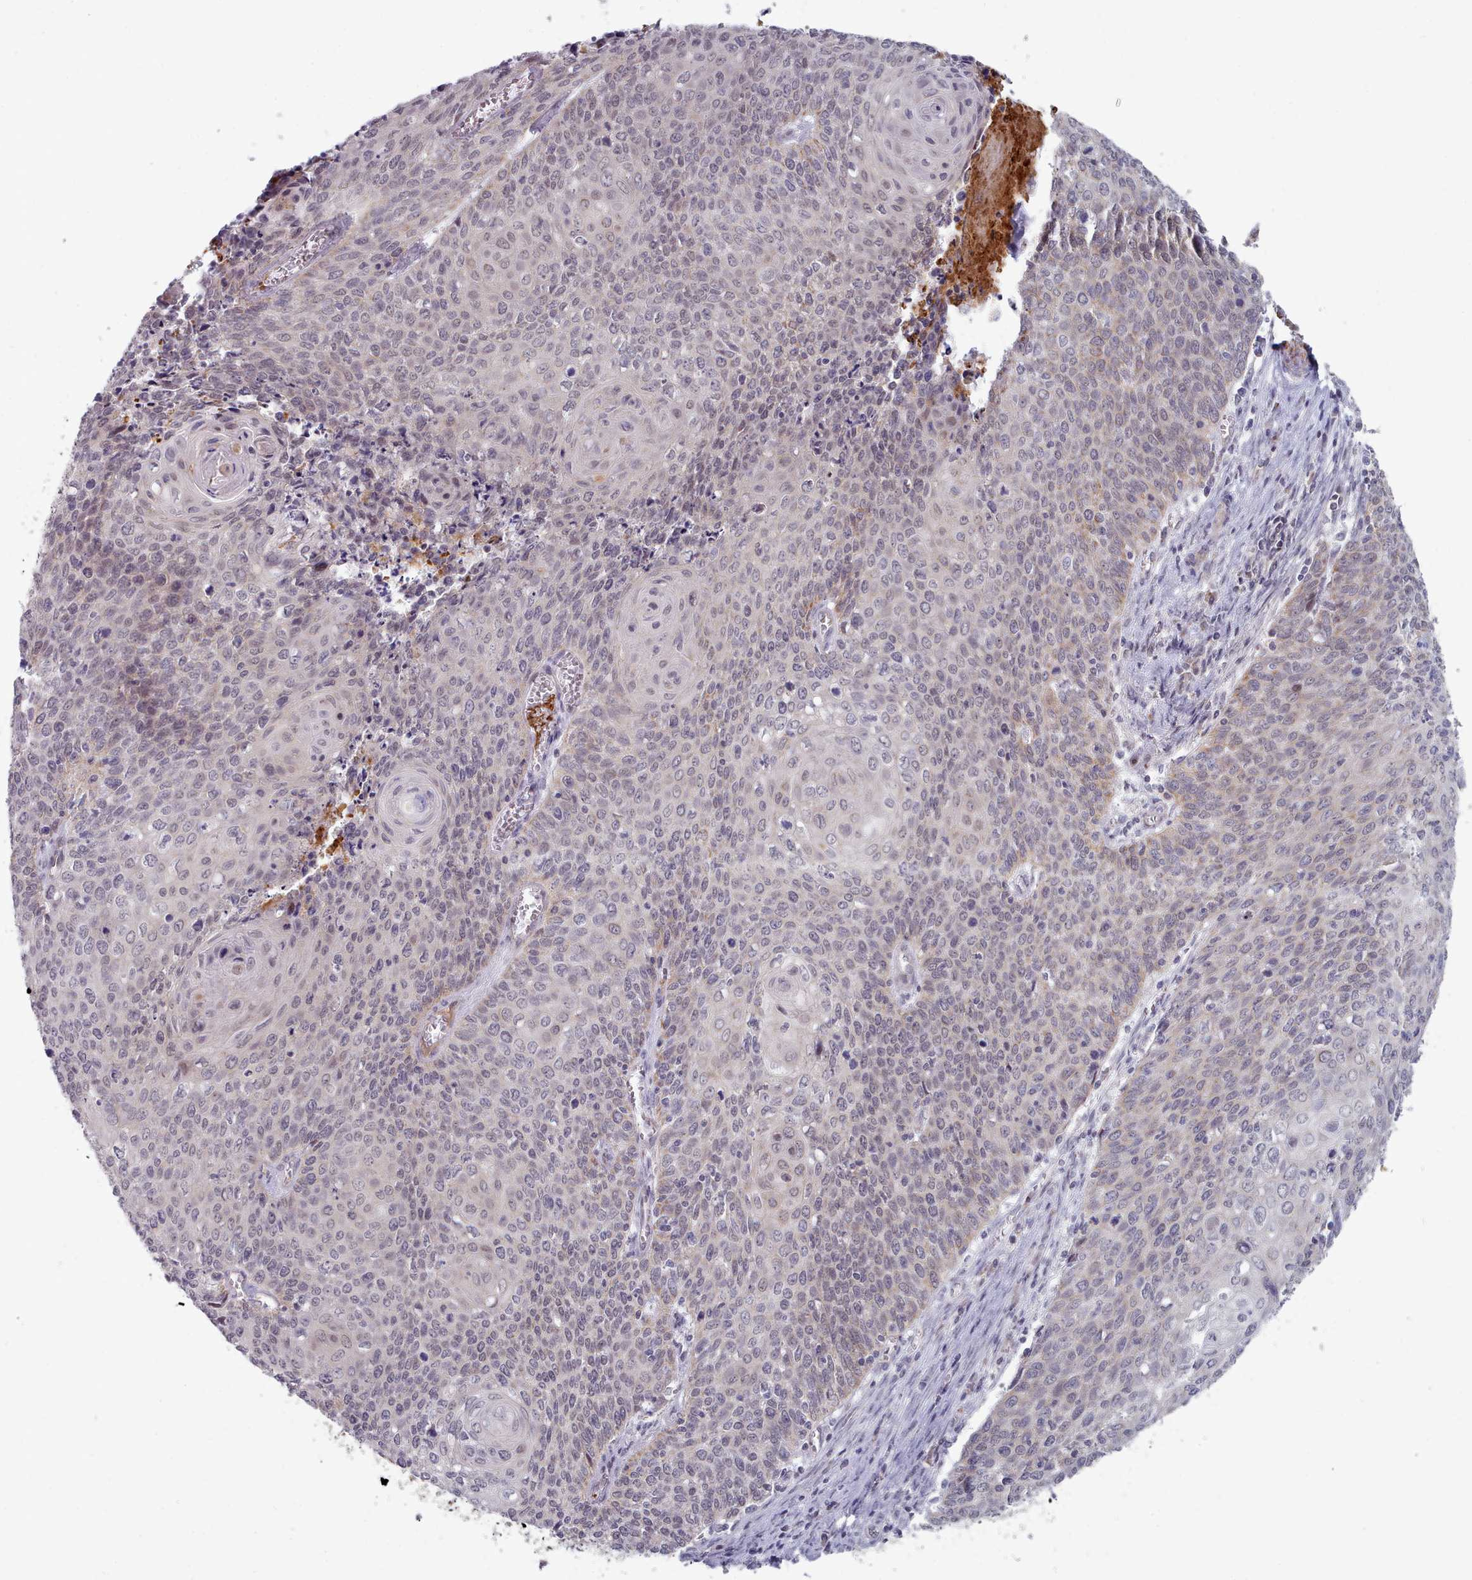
{"staining": {"intensity": "weak", "quantity": "<25%", "location": "cytoplasmic/membranous"}, "tissue": "cervical cancer", "cell_type": "Tumor cells", "image_type": "cancer", "snomed": [{"axis": "morphology", "description": "Squamous cell carcinoma, NOS"}, {"axis": "topography", "description": "Cervix"}], "caption": "A high-resolution micrograph shows IHC staining of squamous cell carcinoma (cervical), which shows no significant staining in tumor cells.", "gene": "TRARG1", "patient": {"sex": "female", "age": 39}}